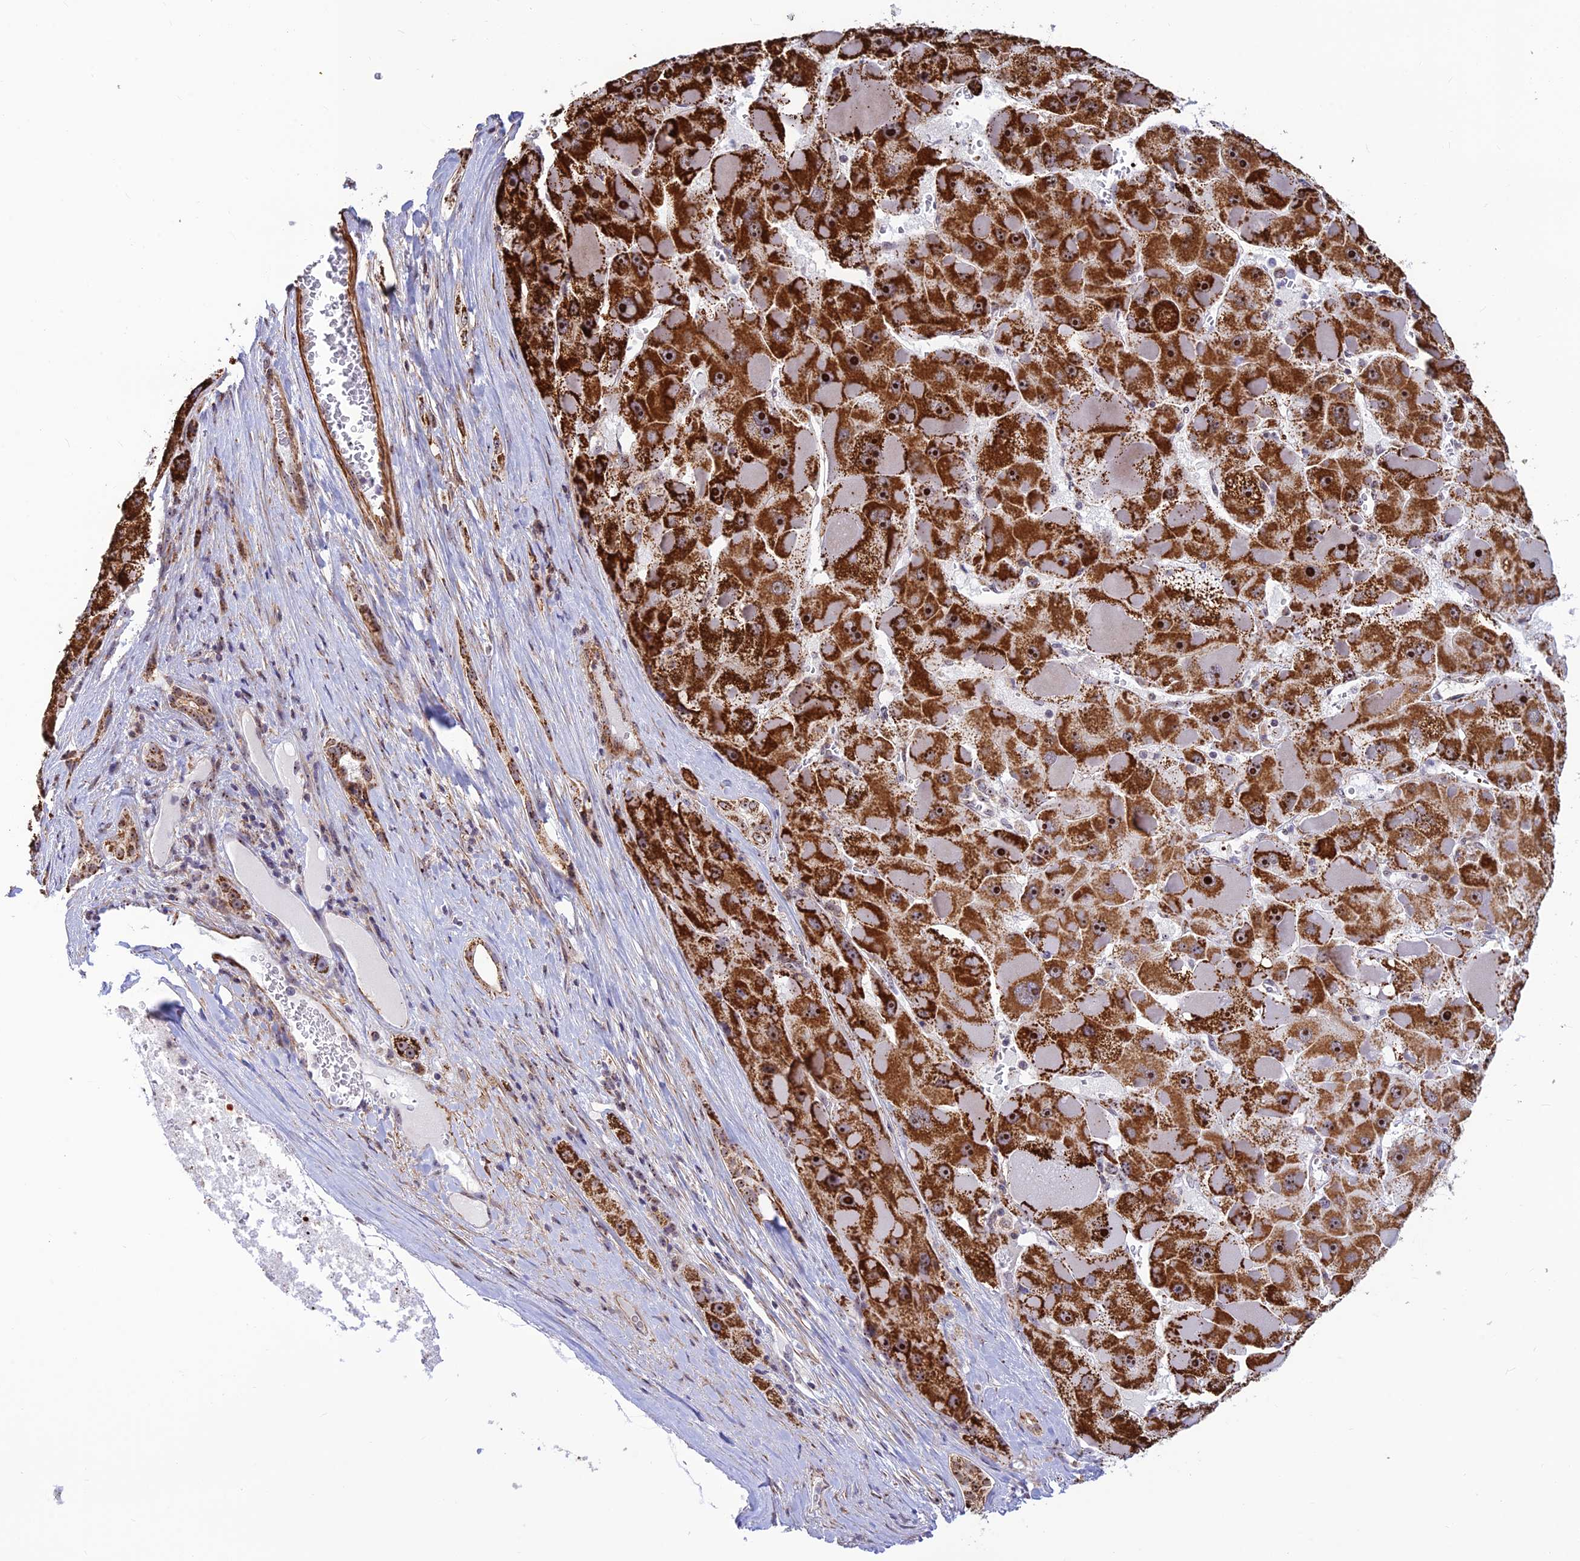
{"staining": {"intensity": "strong", "quantity": ">75%", "location": "cytoplasmic/membranous,nuclear"}, "tissue": "liver cancer", "cell_type": "Tumor cells", "image_type": "cancer", "snomed": [{"axis": "morphology", "description": "Carcinoma, Hepatocellular, NOS"}, {"axis": "topography", "description": "Liver"}], "caption": "DAB immunohistochemical staining of human liver cancer (hepatocellular carcinoma) exhibits strong cytoplasmic/membranous and nuclear protein positivity in about >75% of tumor cells.", "gene": "POLR1G", "patient": {"sex": "female", "age": 73}}